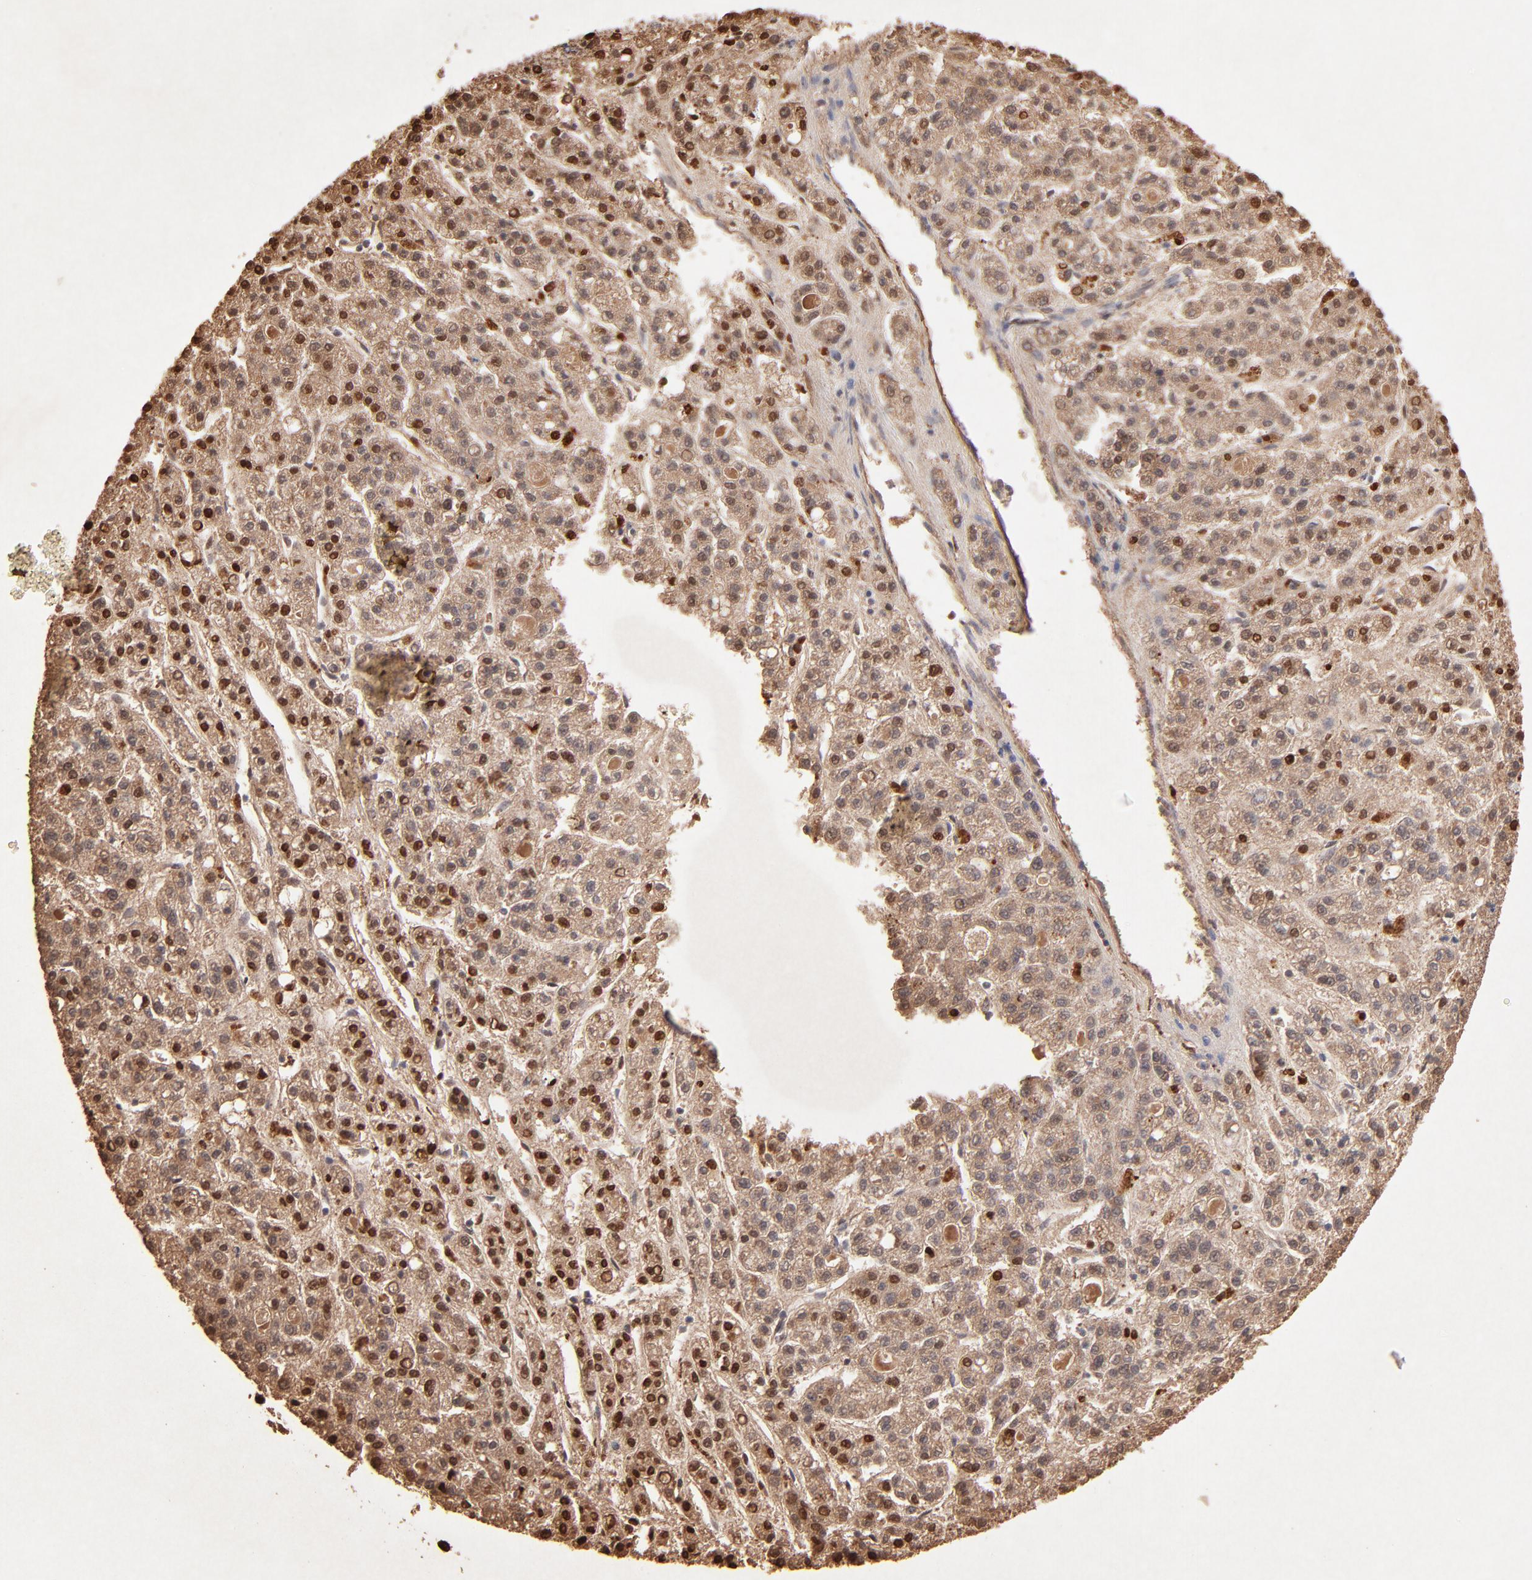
{"staining": {"intensity": "moderate", "quantity": ">75%", "location": "cytoplasmic/membranous,nuclear"}, "tissue": "liver cancer", "cell_type": "Tumor cells", "image_type": "cancer", "snomed": [{"axis": "morphology", "description": "Carcinoma, Hepatocellular, NOS"}, {"axis": "topography", "description": "Liver"}], "caption": "Hepatocellular carcinoma (liver) stained with DAB immunohistochemistry reveals medium levels of moderate cytoplasmic/membranous and nuclear expression in approximately >75% of tumor cells. Nuclei are stained in blue.", "gene": "SSBP1", "patient": {"sex": "male", "age": 70}}